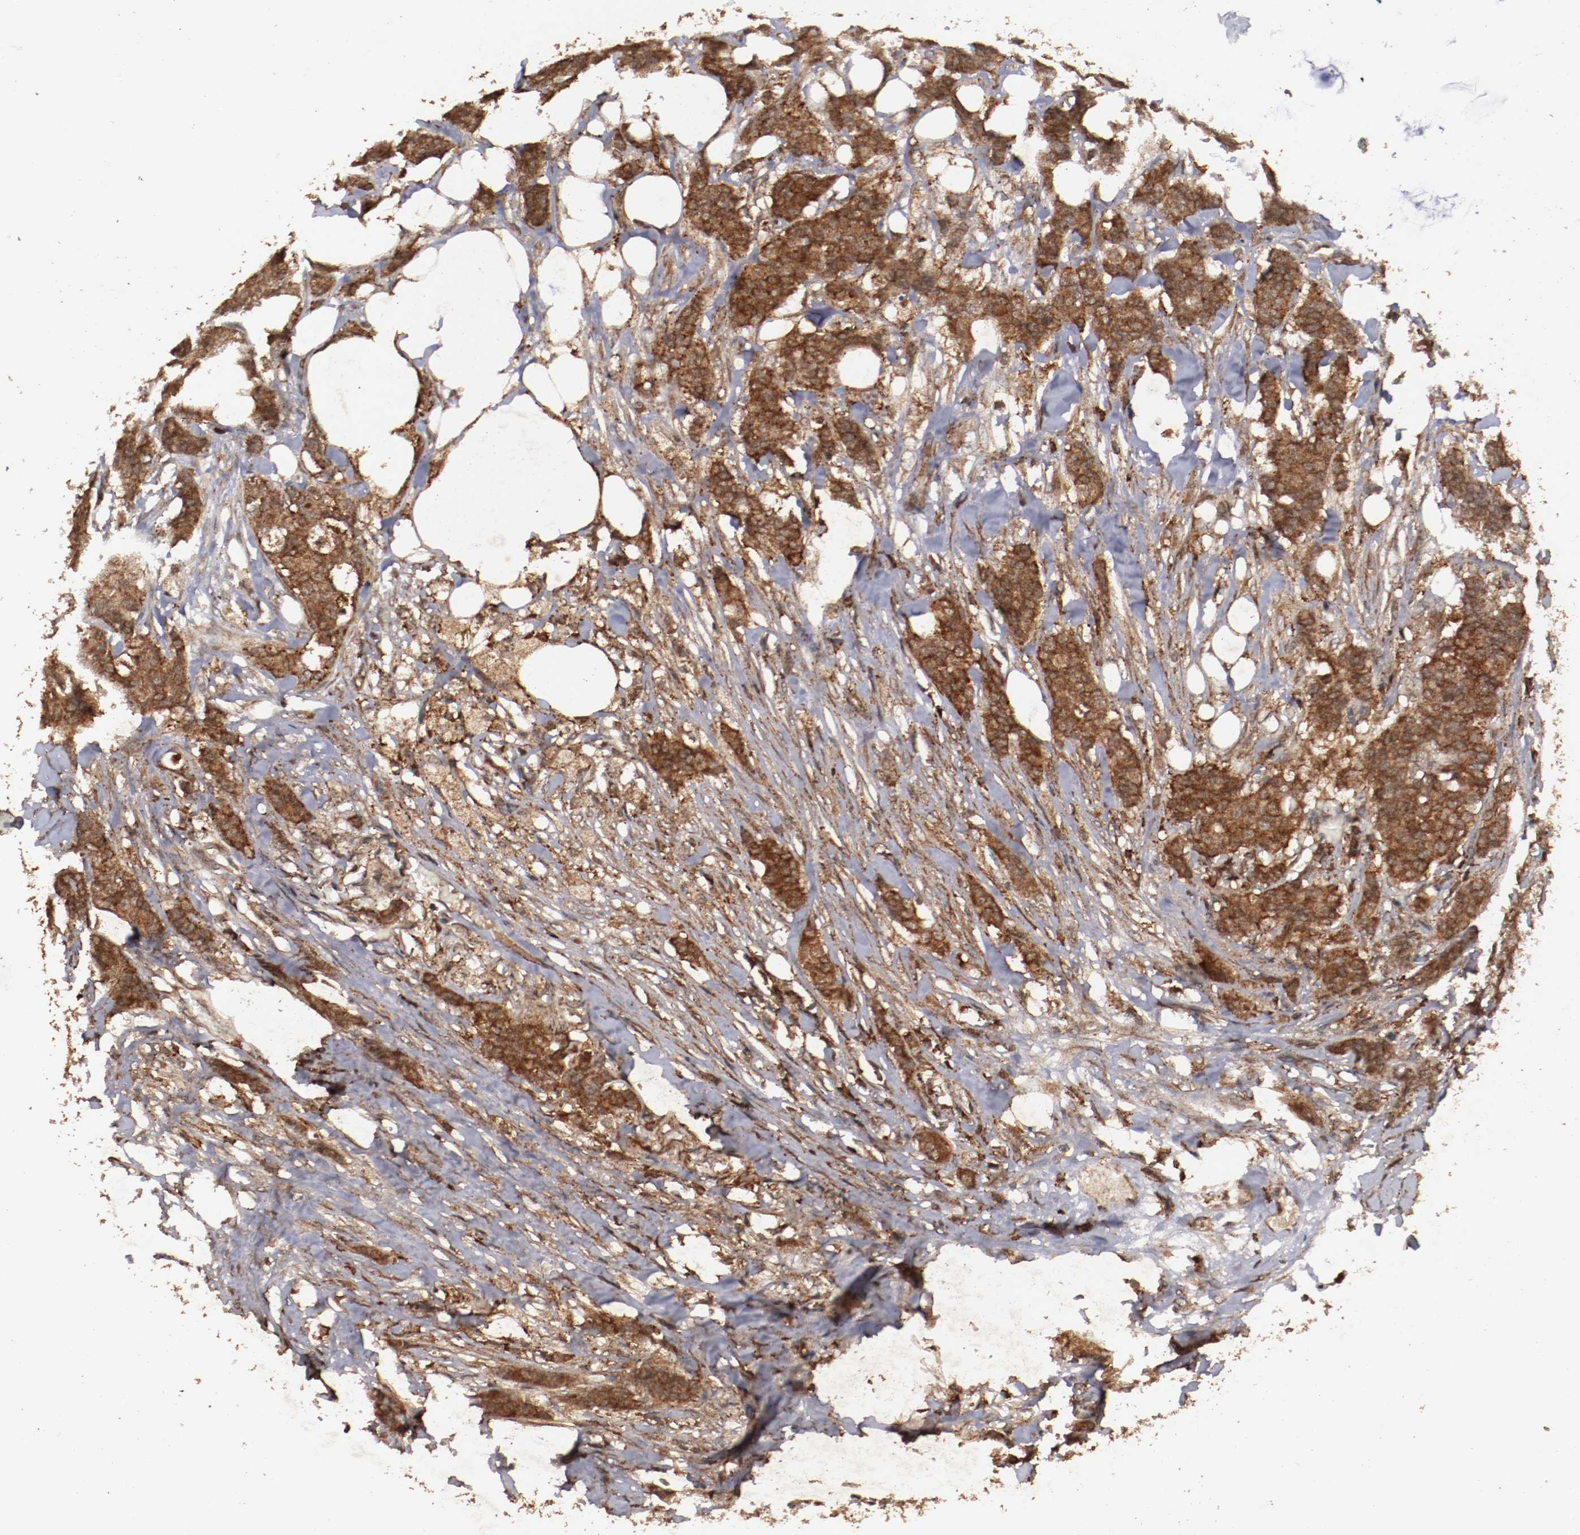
{"staining": {"intensity": "strong", "quantity": ">75%", "location": "cytoplasmic/membranous"}, "tissue": "breast cancer", "cell_type": "Tumor cells", "image_type": "cancer", "snomed": [{"axis": "morphology", "description": "Duct carcinoma"}, {"axis": "topography", "description": "Breast"}], "caption": "Human breast invasive ductal carcinoma stained with a protein marker shows strong staining in tumor cells.", "gene": "TENM1", "patient": {"sex": "female", "age": 40}}